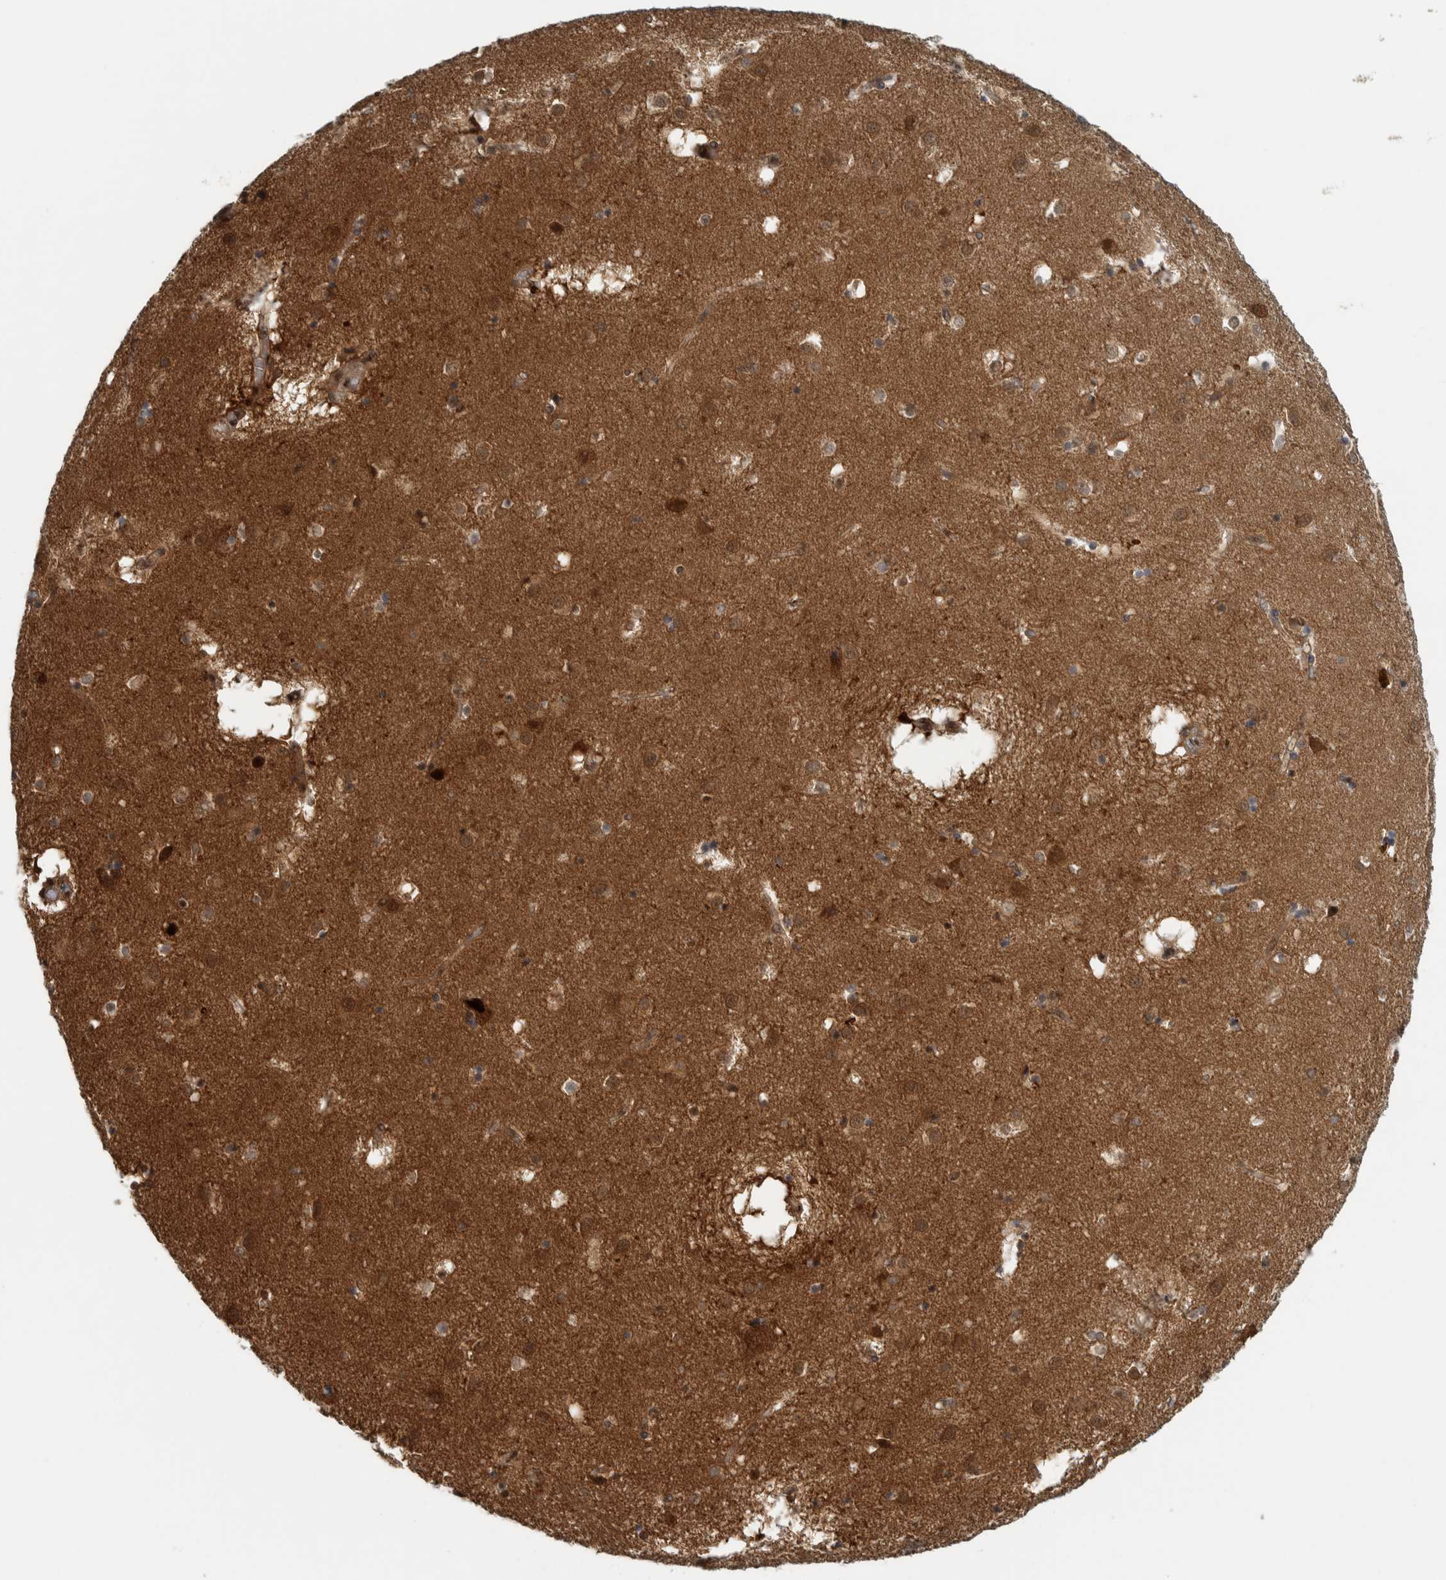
{"staining": {"intensity": "moderate", "quantity": "25%-75%", "location": "nuclear"}, "tissue": "caudate", "cell_type": "Glial cells", "image_type": "normal", "snomed": [{"axis": "morphology", "description": "Normal tissue, NOS"}, {"axis": "topography", "description": "Lateral ventricle wall"}], "caption": "DAB (3,3'-diaminobenzidine) immunohistochemical staining of benign human caudate displays moderate nuclear protein expression in about 25%-75% of glial cells.", "gene": "COPS3", "patient": {"sex": "male", "age": 70}}